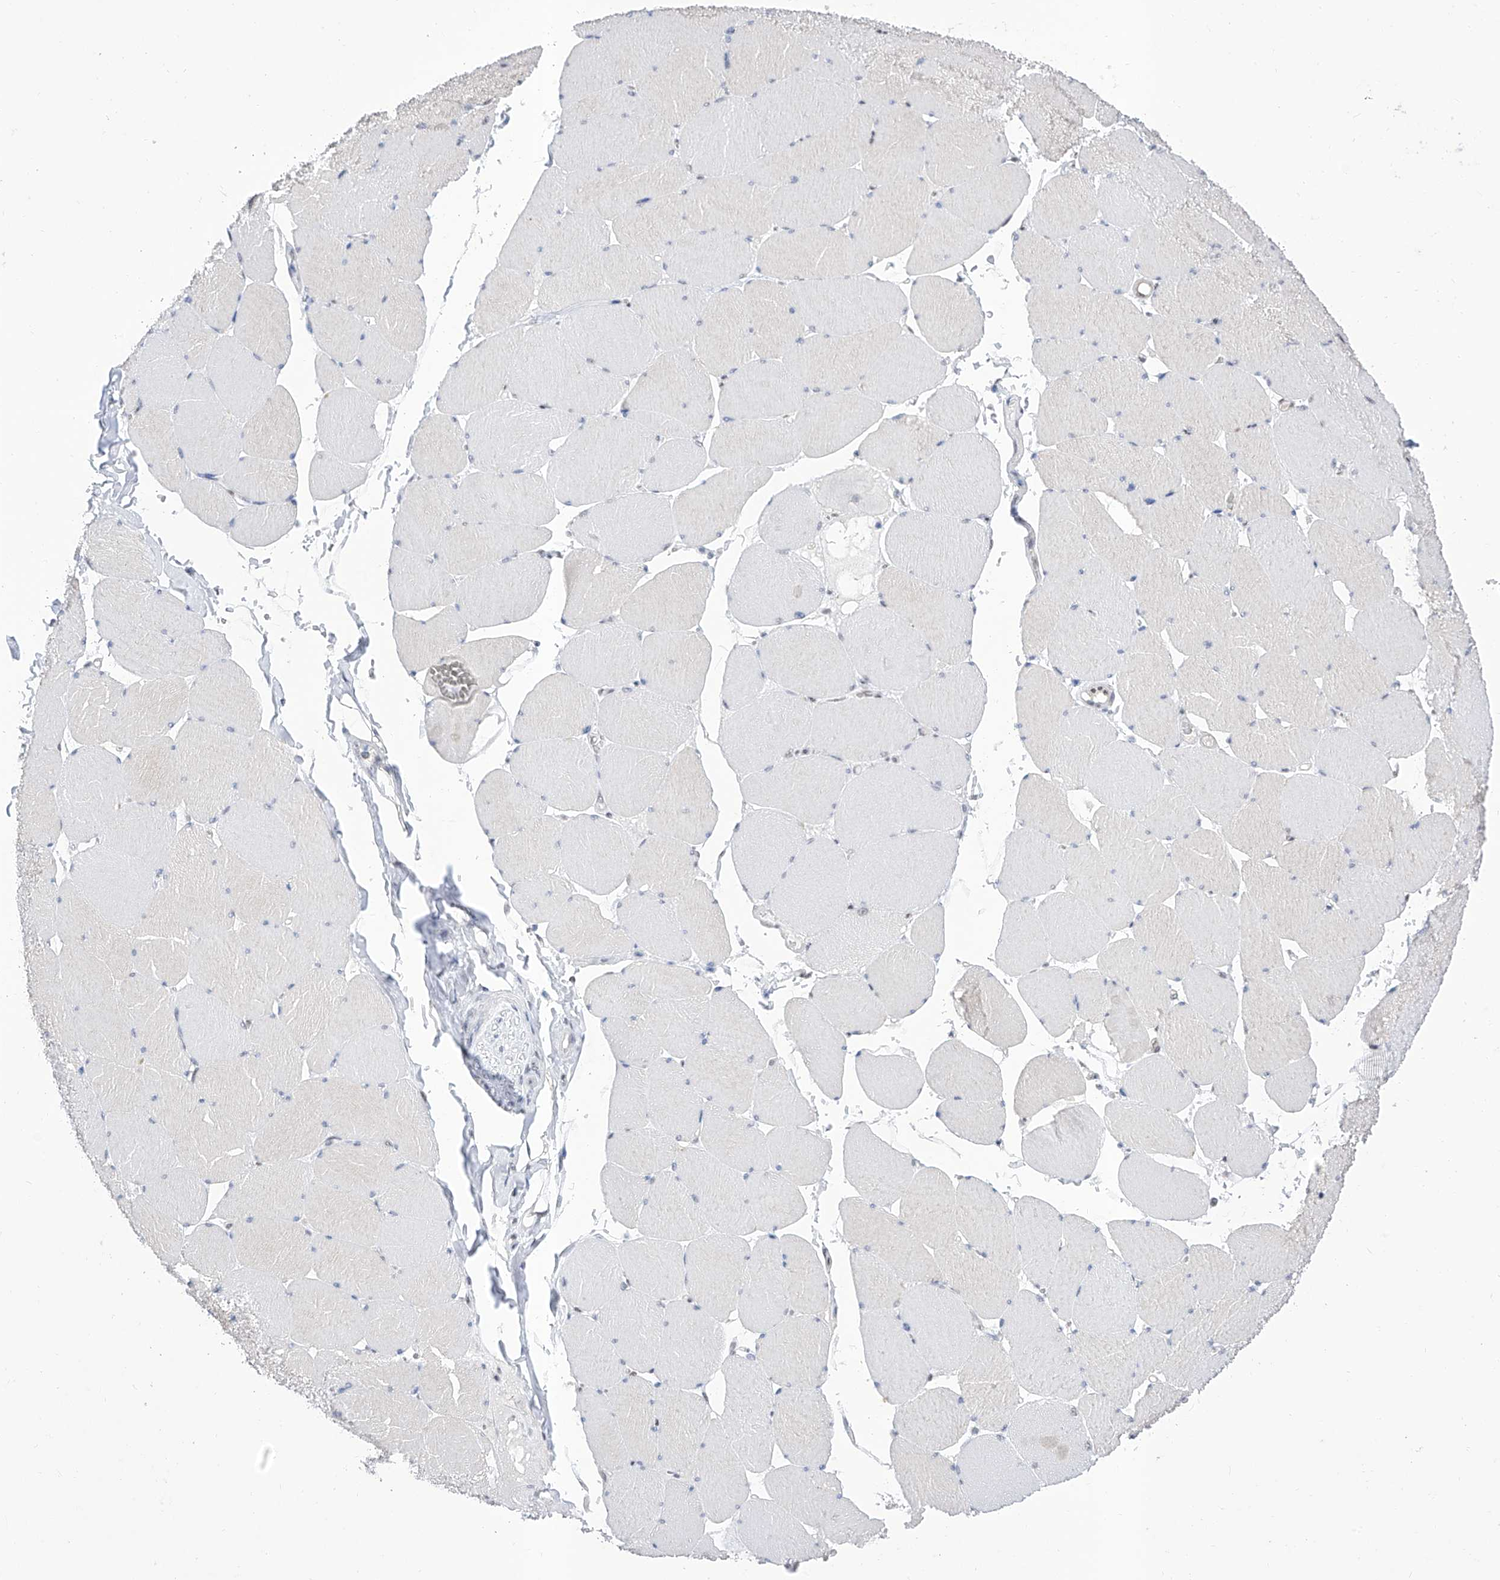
{"staining": {"intensity": "moderate", "quantity": "<25%", "location": "nuclear"}, "tissue": "skeletal muscle", "cell_type": "Myocytes", "image_type": "normal", "snomed": [{"axis": "morphology", "description": "Normal tissue, NOS"}, {"axis": "topography", "description": "Skeletal muscle"}, {"axis": "topography", "description": "Head-Neck"}], "caption": "The image reveals staining of normal skeletal muscle, revealing moderate nuclear protein positivity (brown color) within myocytes.", "gene": "ATN1", "patient": {"sex": "male", "age": 66}}